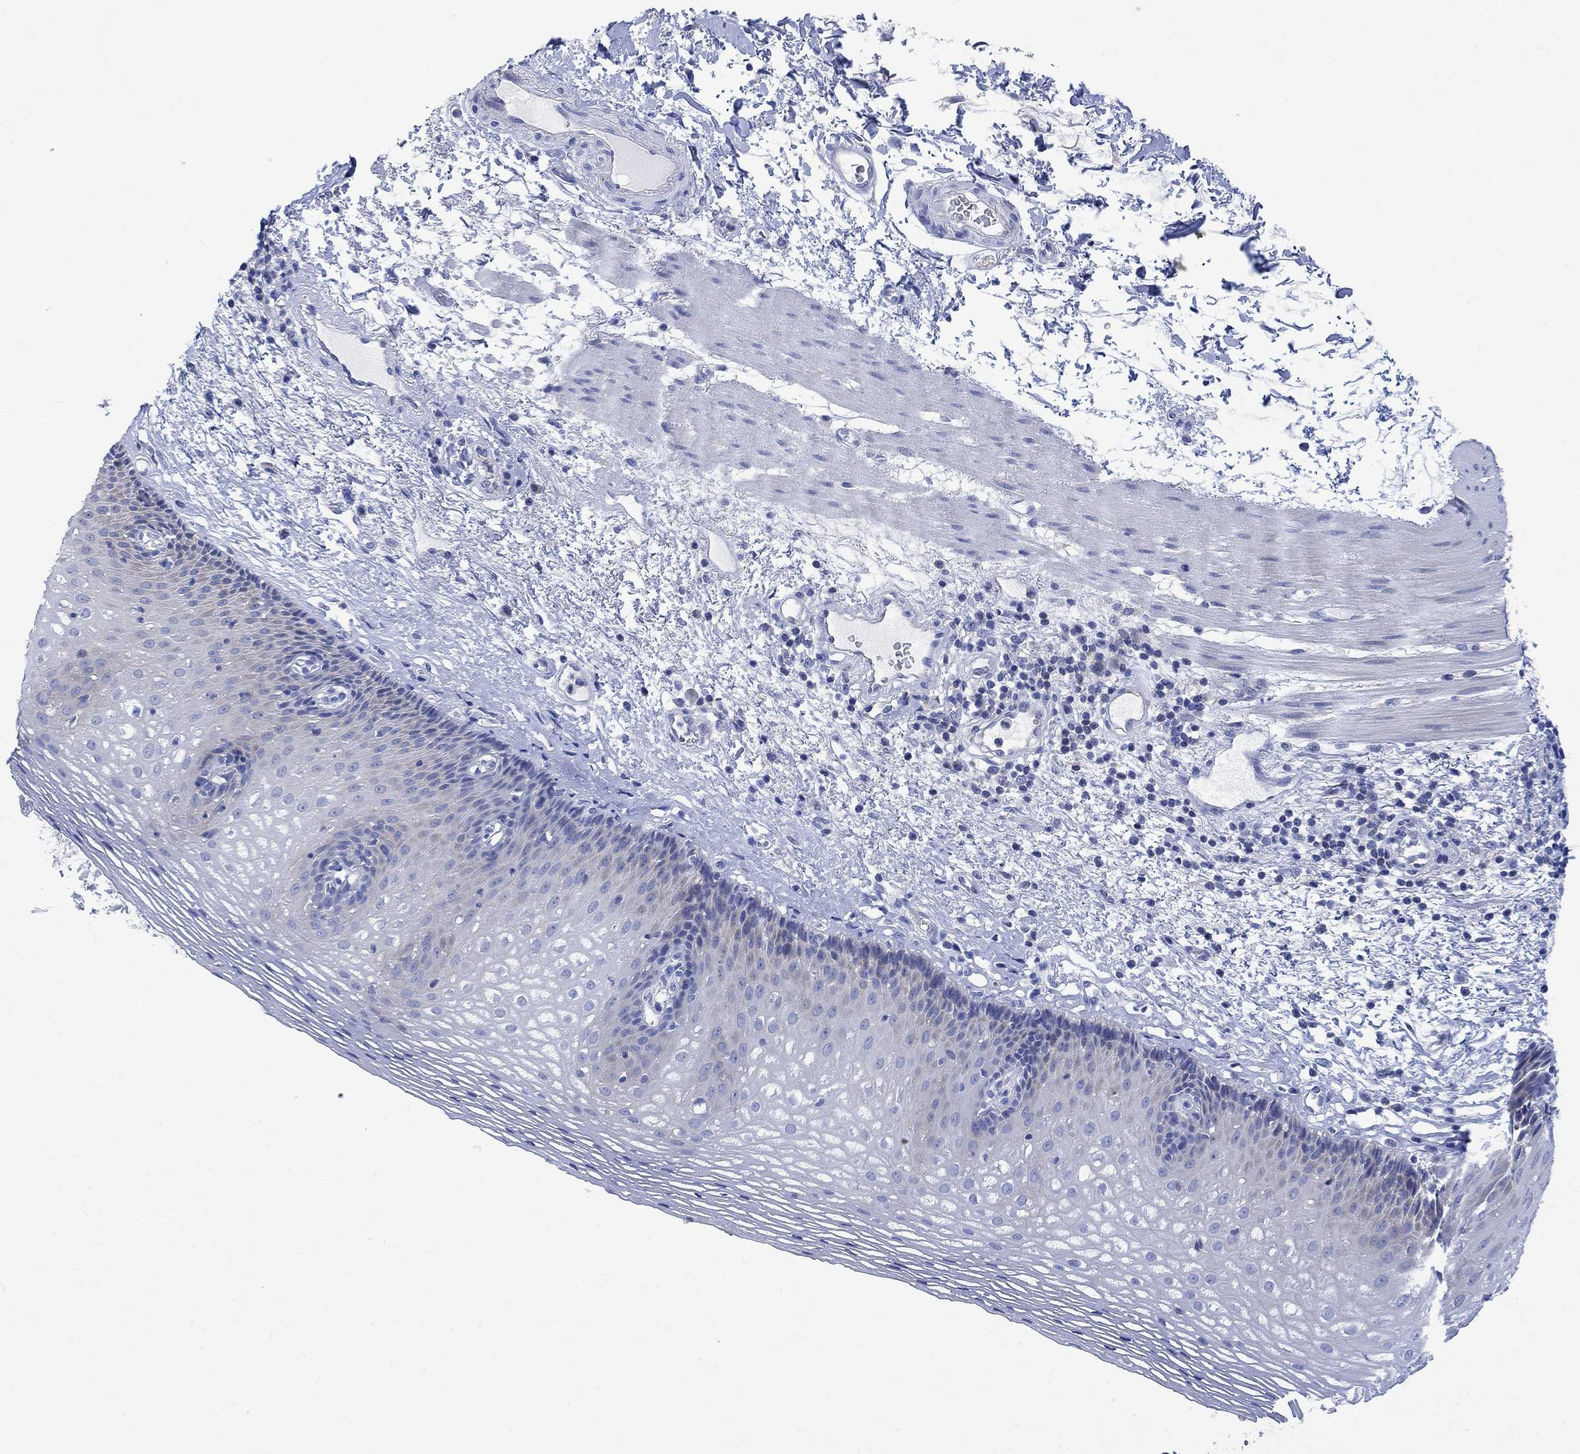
{"staining": {"intensity": "negative", "quantity": "none", "location": "none"}, "tissue": "esophagus", "cell_type": "Squamous epithelial cells", "image_type": "normal", "snomed": [{"axis": "morphology", "description": "Normal tissue, NOS"}, {"axis": "topography", "description": "Esophagus"}], "caption": "This is an immunohistochemistry photomicrograph of unremarkable esophagus. There is no staining in squamous epithelial cells.", "gene": "ARSK", "patient": {"sex": "male", "age": 76}}